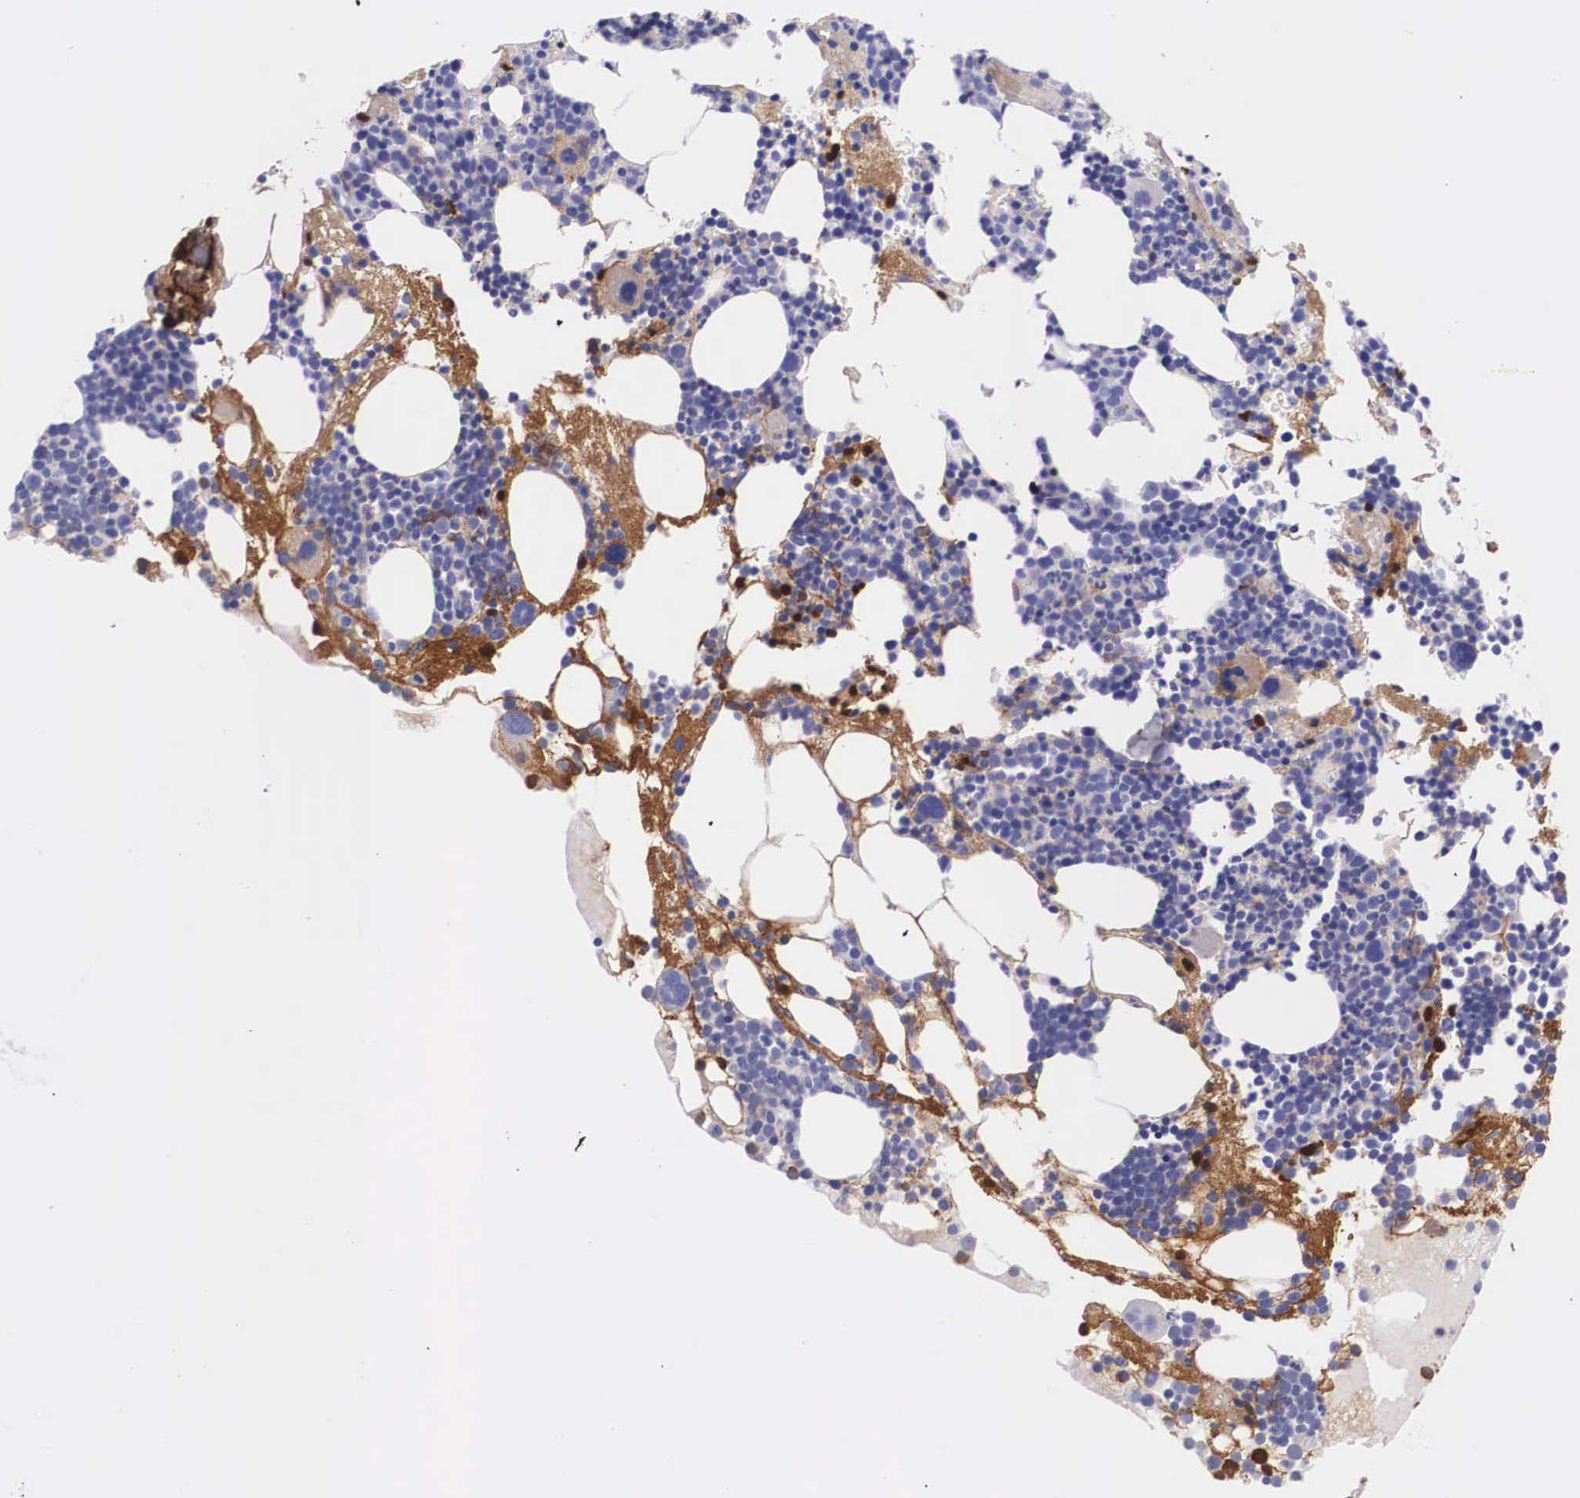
{"staining": {"intensity": "negative", "quantity": "none", "location": "none"}, "tissue": "bone marrow", "cell_type": "Hematopoietic cells", "image_type": "normal", "snomed": [{"axis": "morphology", "description": "Normal tissue, NOS"}, {"axis": "topography", "description": "Bone marrow"}], "caption": "This is an immunohistochemistry photomicrograph of unremarkable human bone marrow. There is no expression in hematopoietic cells.", "gene": "PLG", "patient": {"sex": "male", "age": 75}}